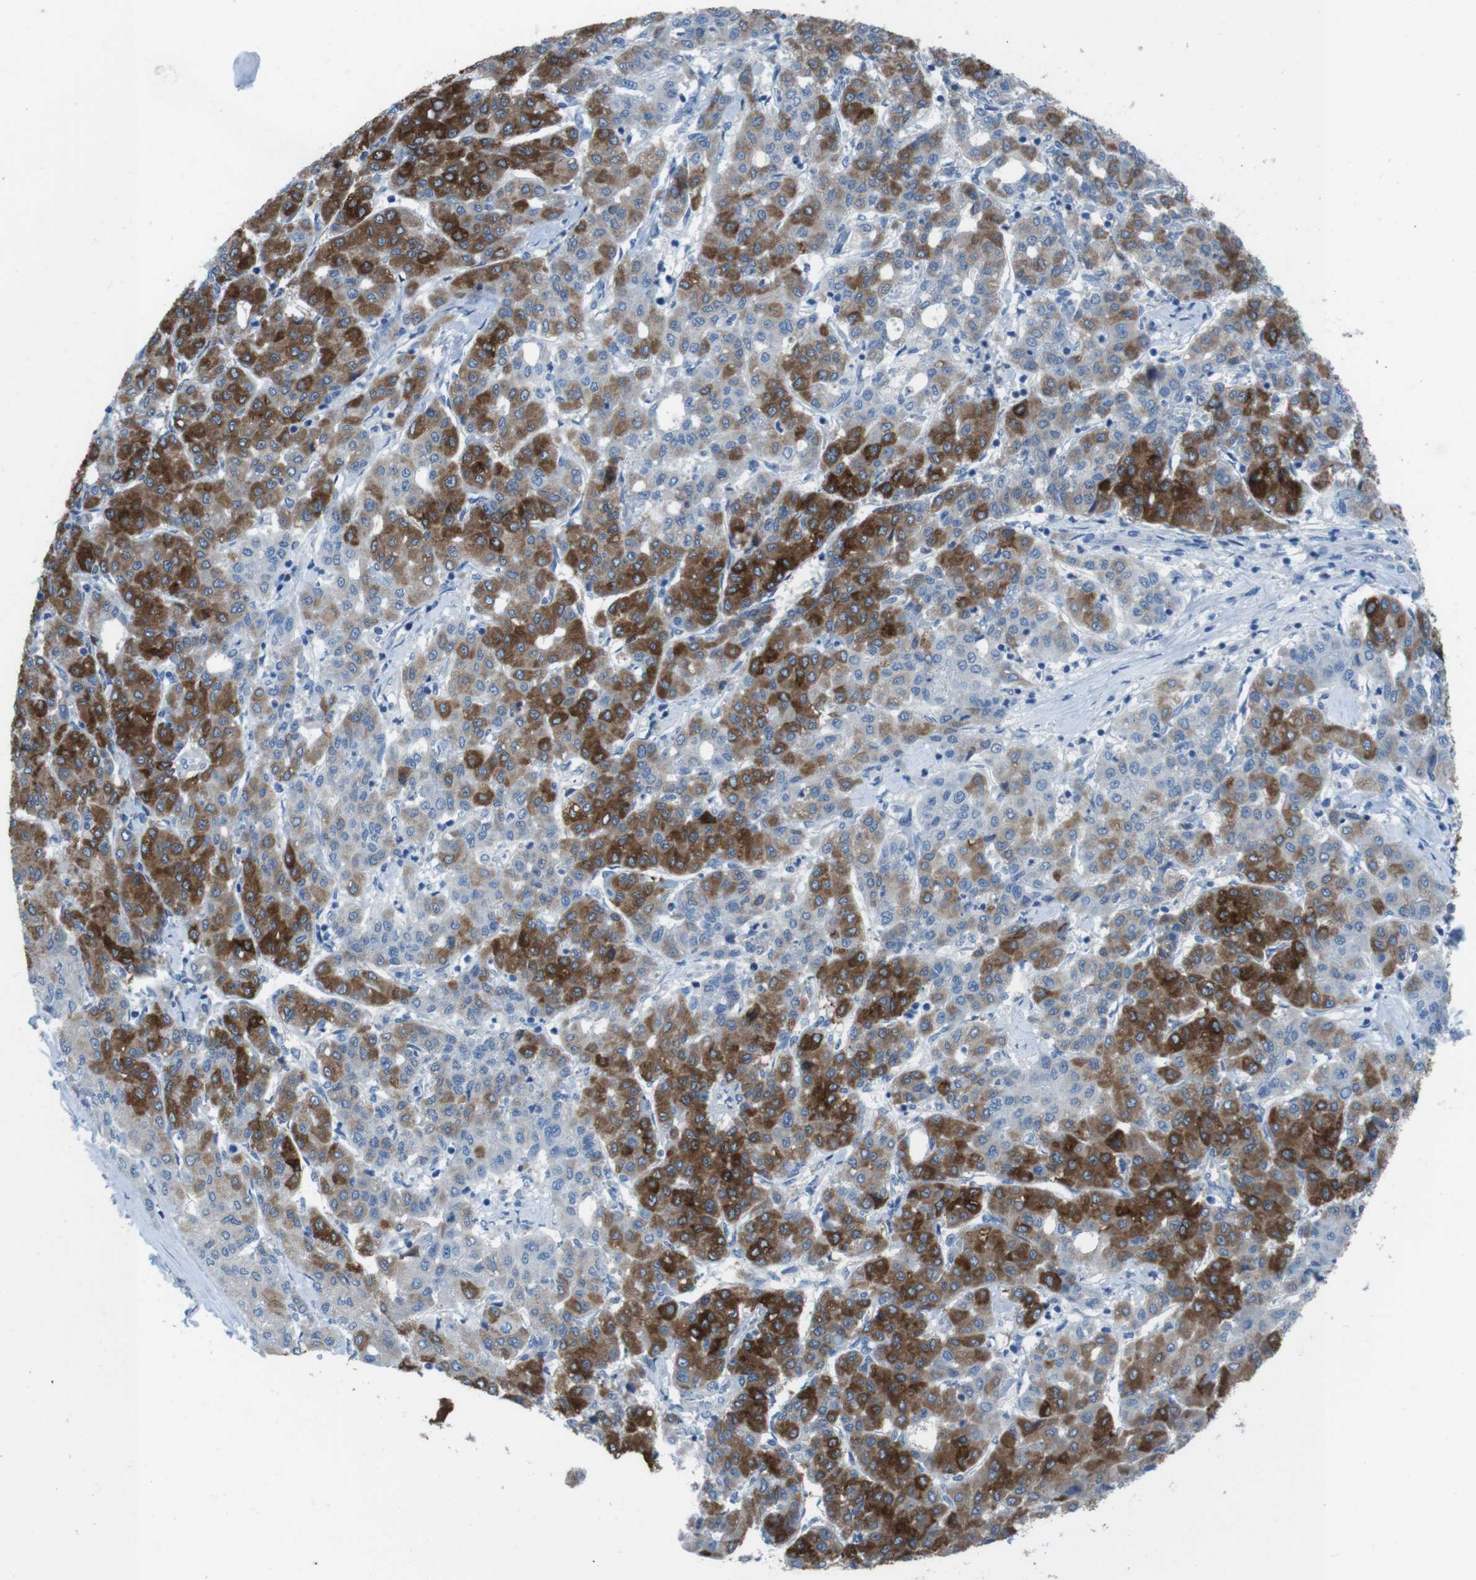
{"staining": {"intensity": "strong", "quantity": ">75%", "location": "cytoplasmic/membranous"}, "tissue": "liver cancer", "cell_type": "Tumor cells", "image_type": "cancer", "snomed": [{"axis": "morphology", "description": "Carcinoma, Hepatocellular, NOS"}, {"axis": "topography", "description": "Liver"}], "caption": "Human hepatocellular carcinoma (liver) stained with a brown dye displays strong cytoplasmic/membranous positive expression in approximately >75% of tumor cells.", "gene": "CYP2C8", "patient": {"sex": "male", "age": 65}}